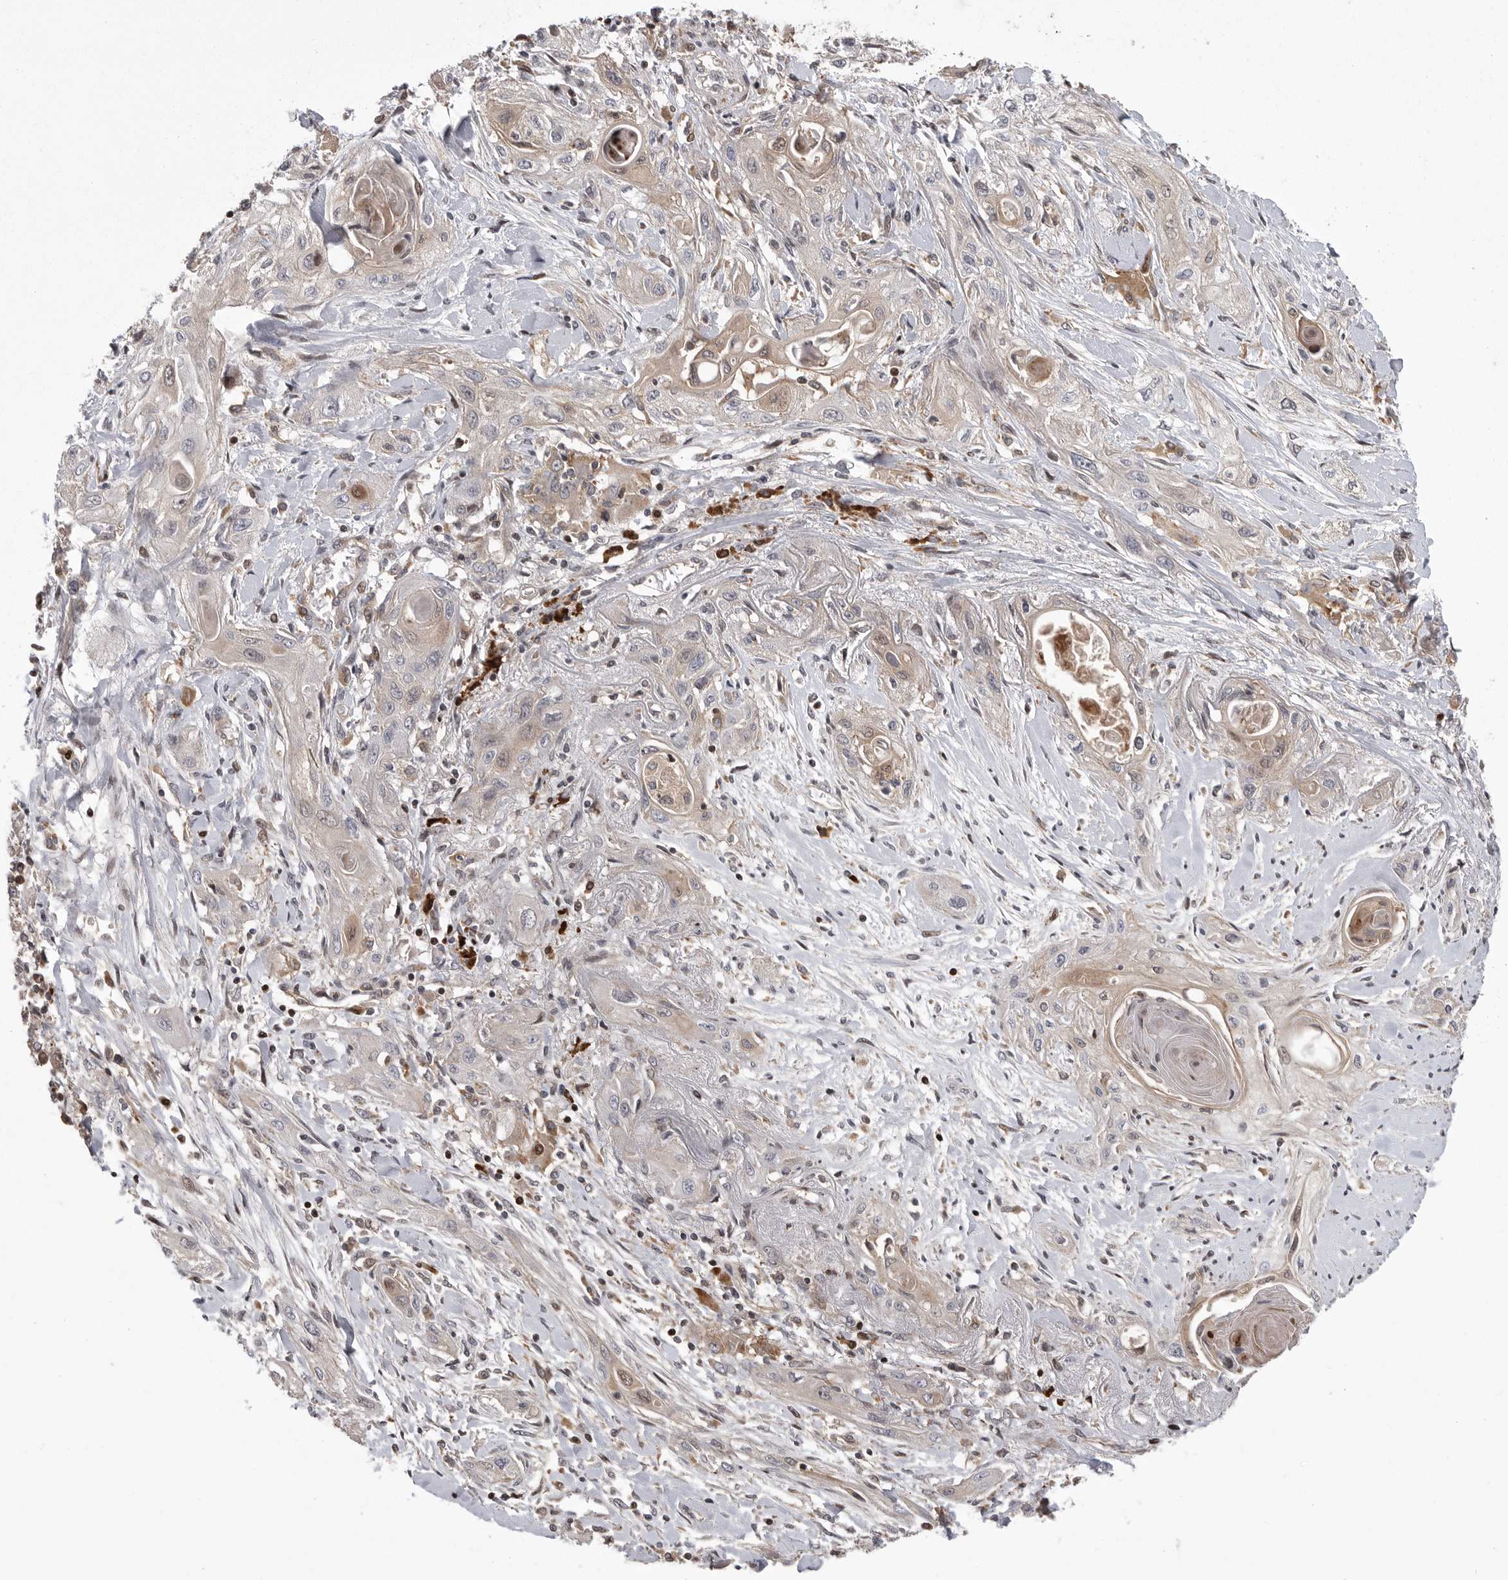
{"staining": {"intensity": "negative", "quantity": "none", "location": "none"}, "tissue": "lung cancer", "cell_type": "Tumor cells", "image_type": "cancer", "snomed": [{"axis": "morphology", "description": "Squamous cell carcinoma, NOS"}, {"axis": "topography", "description": "Lung"}], "caption": "Immunohistochemical staining of human lung cancer demonstrates no significant expression in tumor cells. Nuclei are stained in blue.", "gene": "OXR1", "patient": {"sex": "female", "age": 47}}